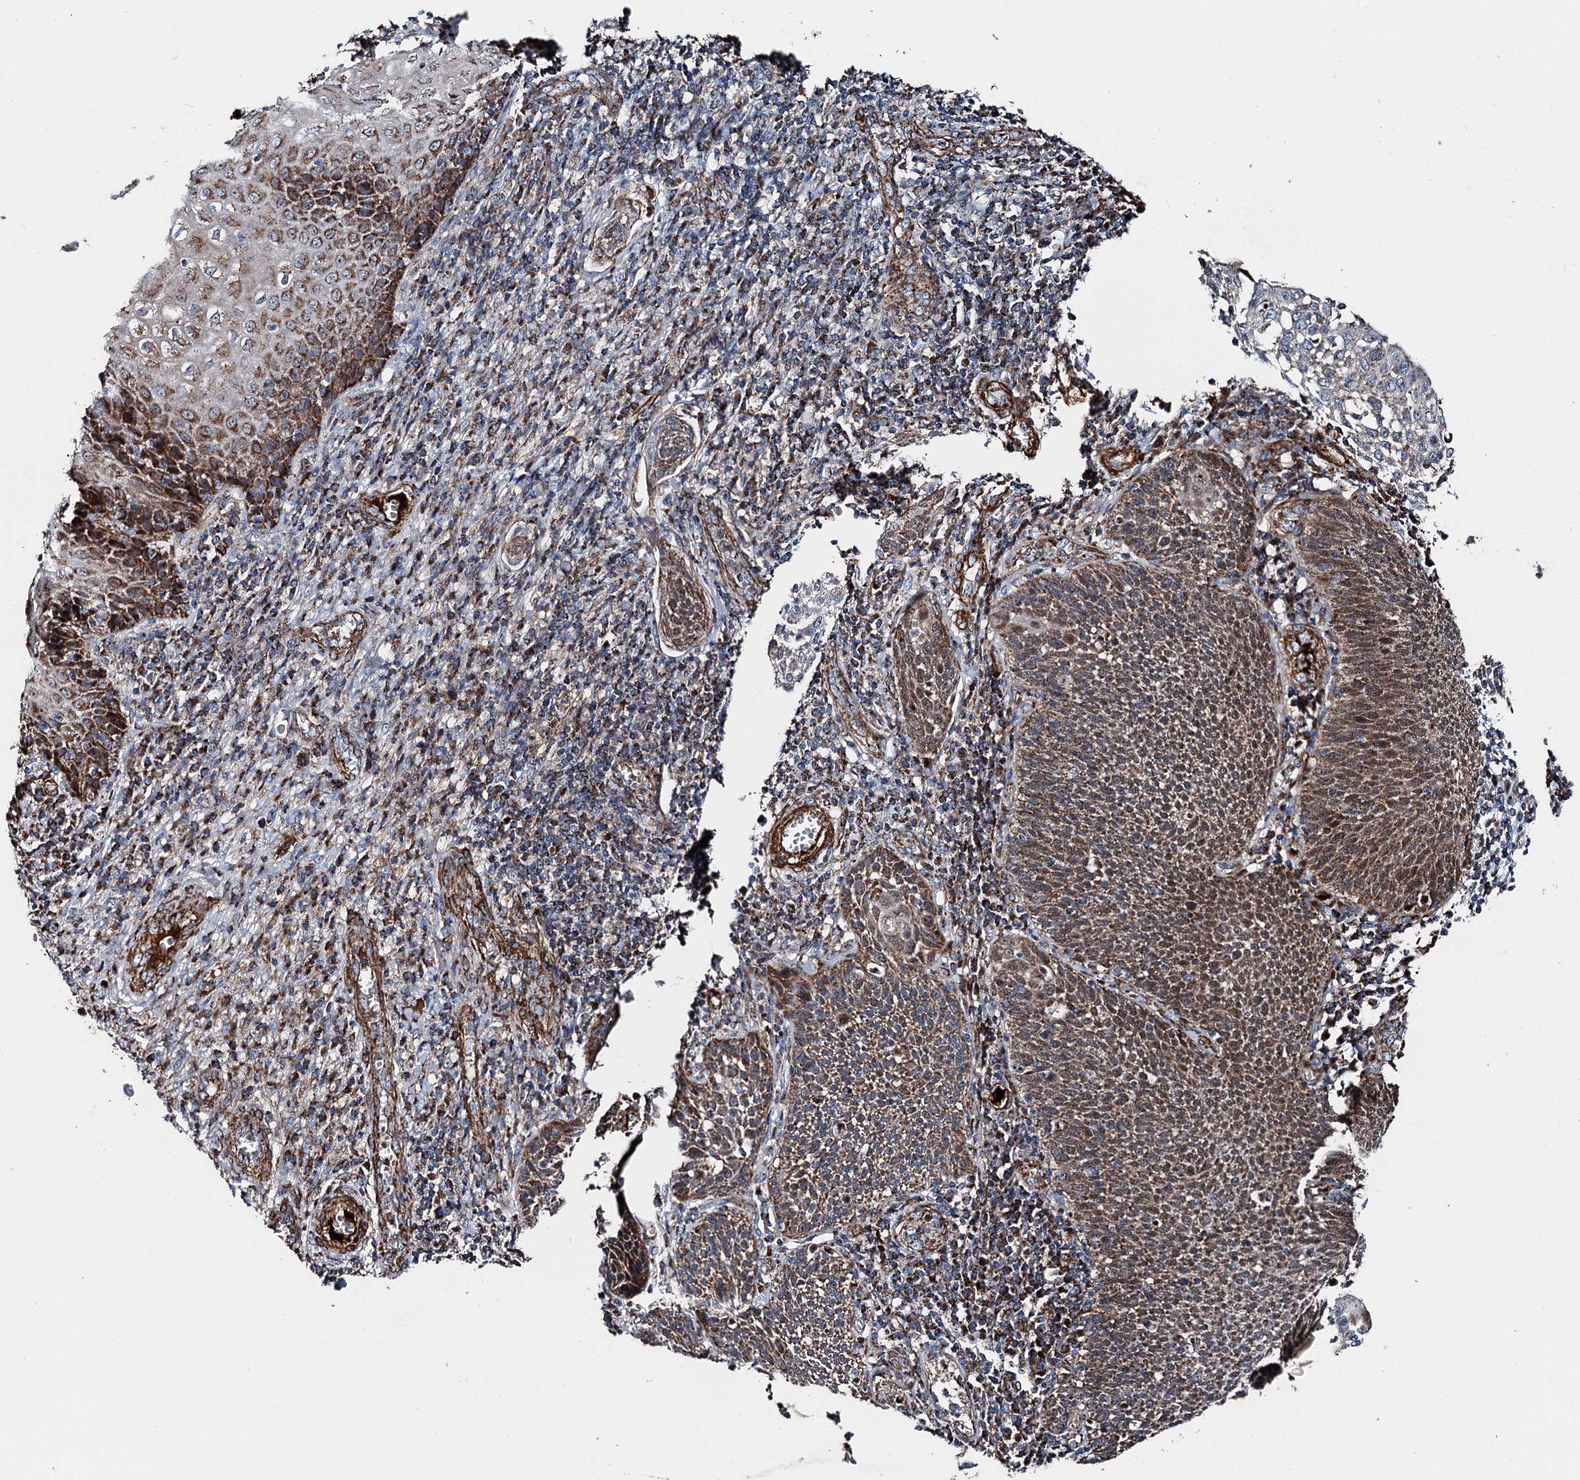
{"staining": {"intensity": "moderate", "quantity": ">75%", "location": "cytoplasmic/membranous"}, "tissue": "cervical cancer", "cell_type": "Tumor cells", "image_type": "cancer", "snomed": [{"axis": "morphology", "description": "Squamous cell carcinoma, NOS"}, {"axis": "topography", "description": "Cervix"}], "caption": "Squamous cell carcinoma (cervical) stained with a brown dye demonstrates moderate cytoplasmic/membranous positive staining in about >75% of tumor cells.", "gene": "DDIAS", "patient": {"sex": "female", "age": 34}}